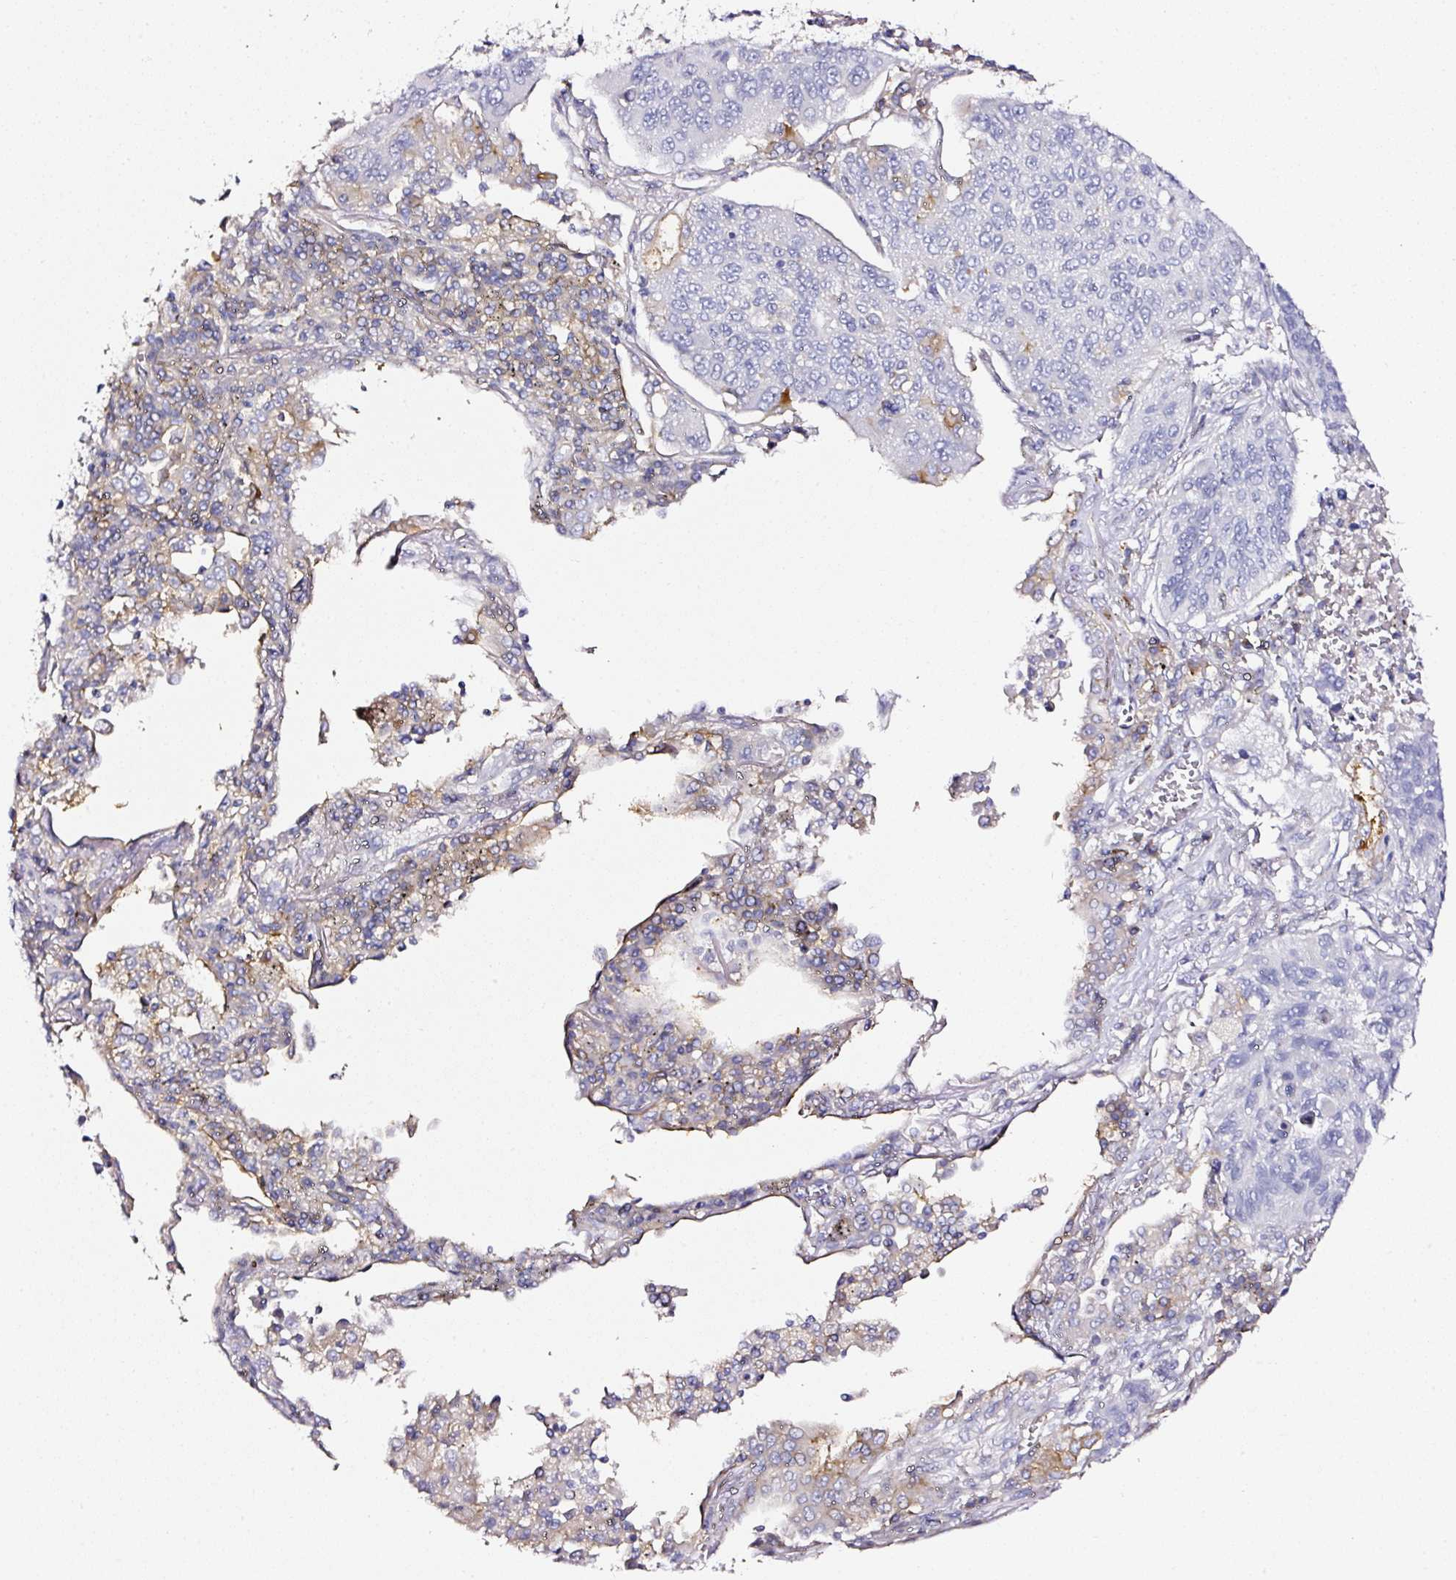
{"staining": {"intensity": "negative", "quantity": "none", "location": "none"}, "tissue": "lung cancer", "cell_type": "Tumor cells", "image_type": "cancer", "snomed": [{"axis": "morphology", "description": "Squamous cell carcinoma, NOS"}, {"axis": "topography", "description": "Lung"}], "caption": "Immunohistochemistry of human lung cancer displays no positivity in tumor cells.", "gene": "CD47", "patient": {"sex": "female", "age": 66}}